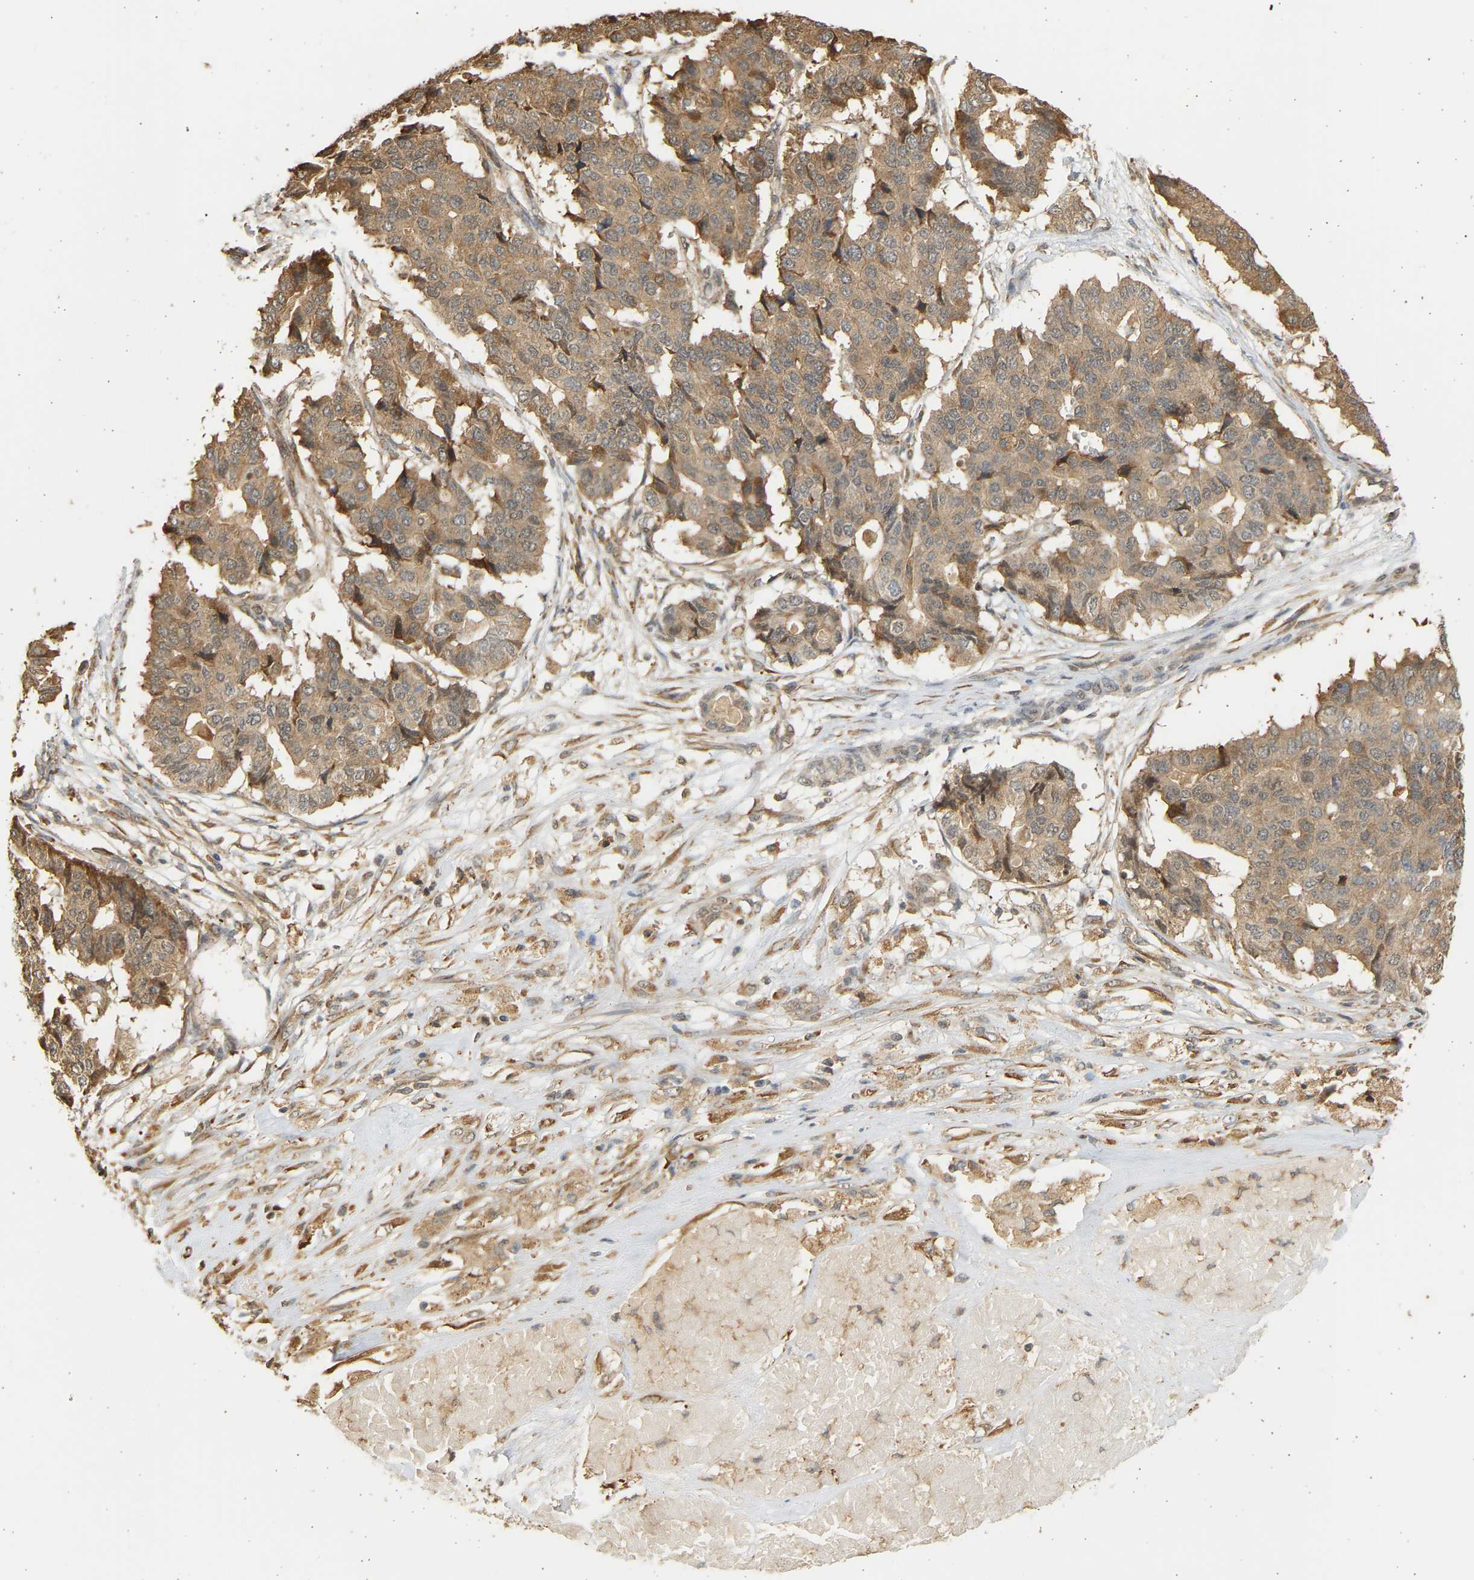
{"staining": {"intensity": "moderate", "quantity": ">75%", "location": "cytoplasmic/membranous"}, "tissue": "pancreatic cancer", "cell_type": "Tumor cells", "image_type": "cancer", "snomed": [{"axis": "morphology", "description": "Adenocarcinoma, NOS"}, {"axis": "topography", "description": "Pancreas"}], "caption": "Brown immunohistochemical staining in pancreatic cancer exhibits moderate cytoplasmic/membranous positivity in about >75% of tumor cells.", "gene": "B4GALT6", "patient": {"sex": "male", "age": 50}}